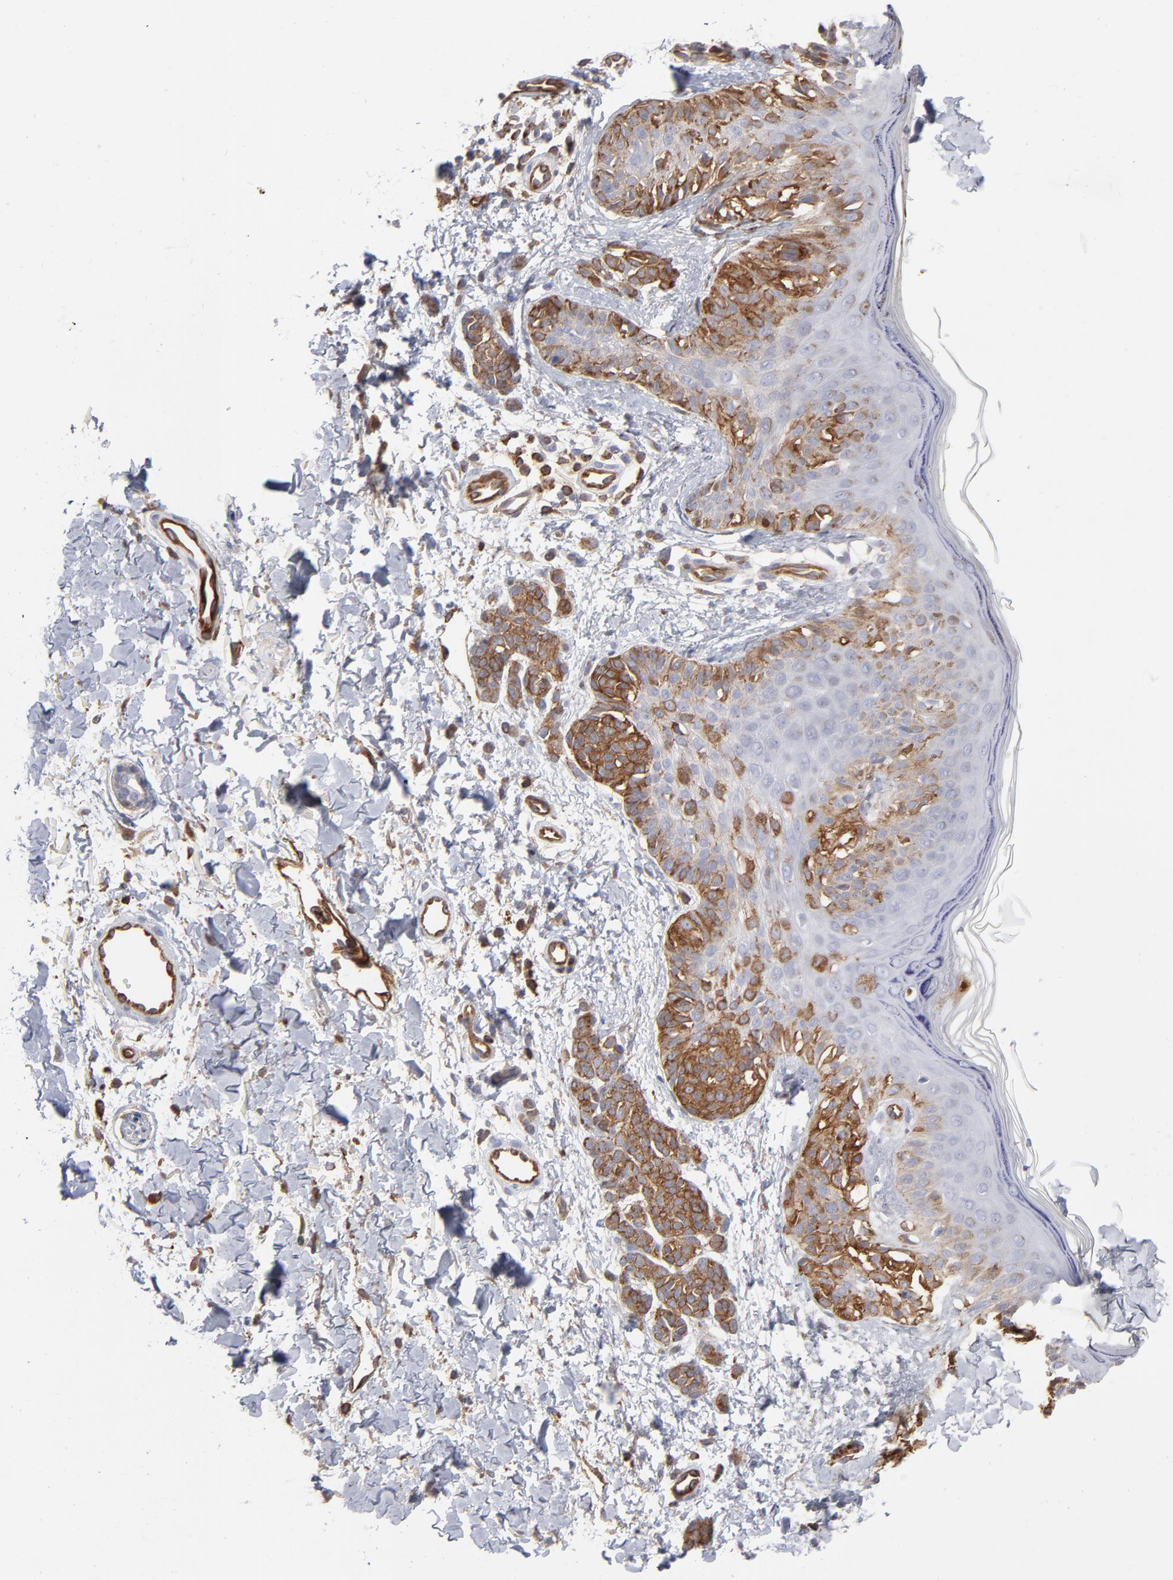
{"staining": {"intensity": "strong", "quantity": ">75%", "location": "cytoplasmic/membranous"}, "tissue": "melanoma", "cell_type": "Tumor cells", "image_type": "cancer", "snomed": [{"axis": "morphology", "description": "Normal tissue, NOS"}, {"axis": "morphology", "description": "Malignant melanoma, NOS"}, {"axis": "topography", "description": "Skin"}], "caption": "A high-resolution micrograph shows IHC staining of malignant melanoma, which shows strong cytoplasmic/membranous positivity in about >75% of tumor cells.", "gene": "PXN", "patient": {"sex": "male", "age": 83}}